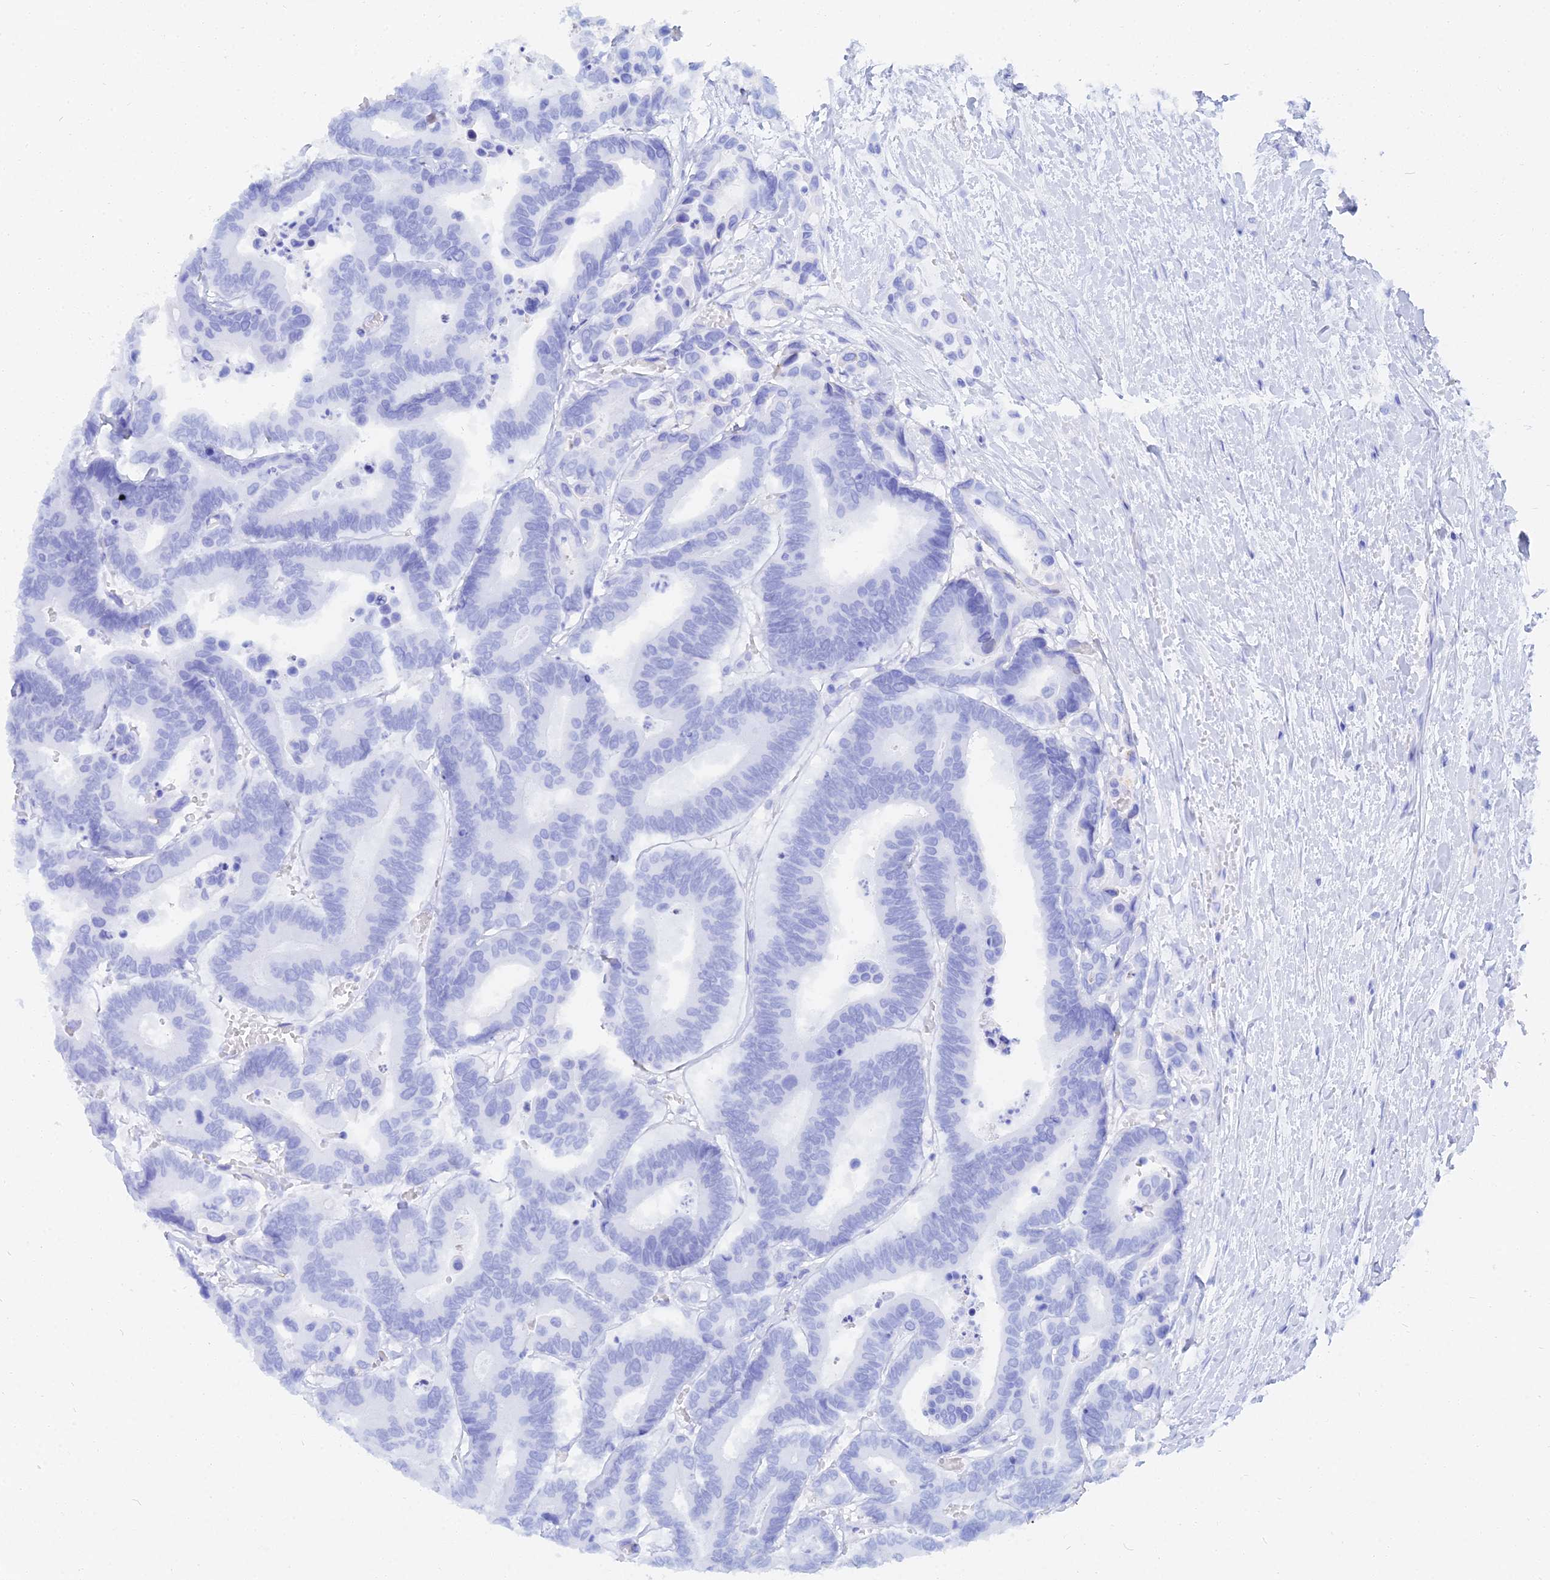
{"staining": {"intensity": "negative", "quantity": "none", "location": "none"}, "tissue": "colorectal cancer", "cell_type": "Tumor cells", "image_type": "cancer", "snomed": [{"axis": "morphology", "description": "Normal tissue, NOS"}, {"axis": "morphology", "description": "Adenocarcinoma, NOS"}, {"axis": "topography", "description": "Colon"}], "caption": "IHC photomicrograph of neoplastic tissue: colorectal cancer stained with DAB demonstrates no significant protein expression in tumor cells.", "gene": "TRIM43B", "patient": {"sex": "male", "age": 82}}